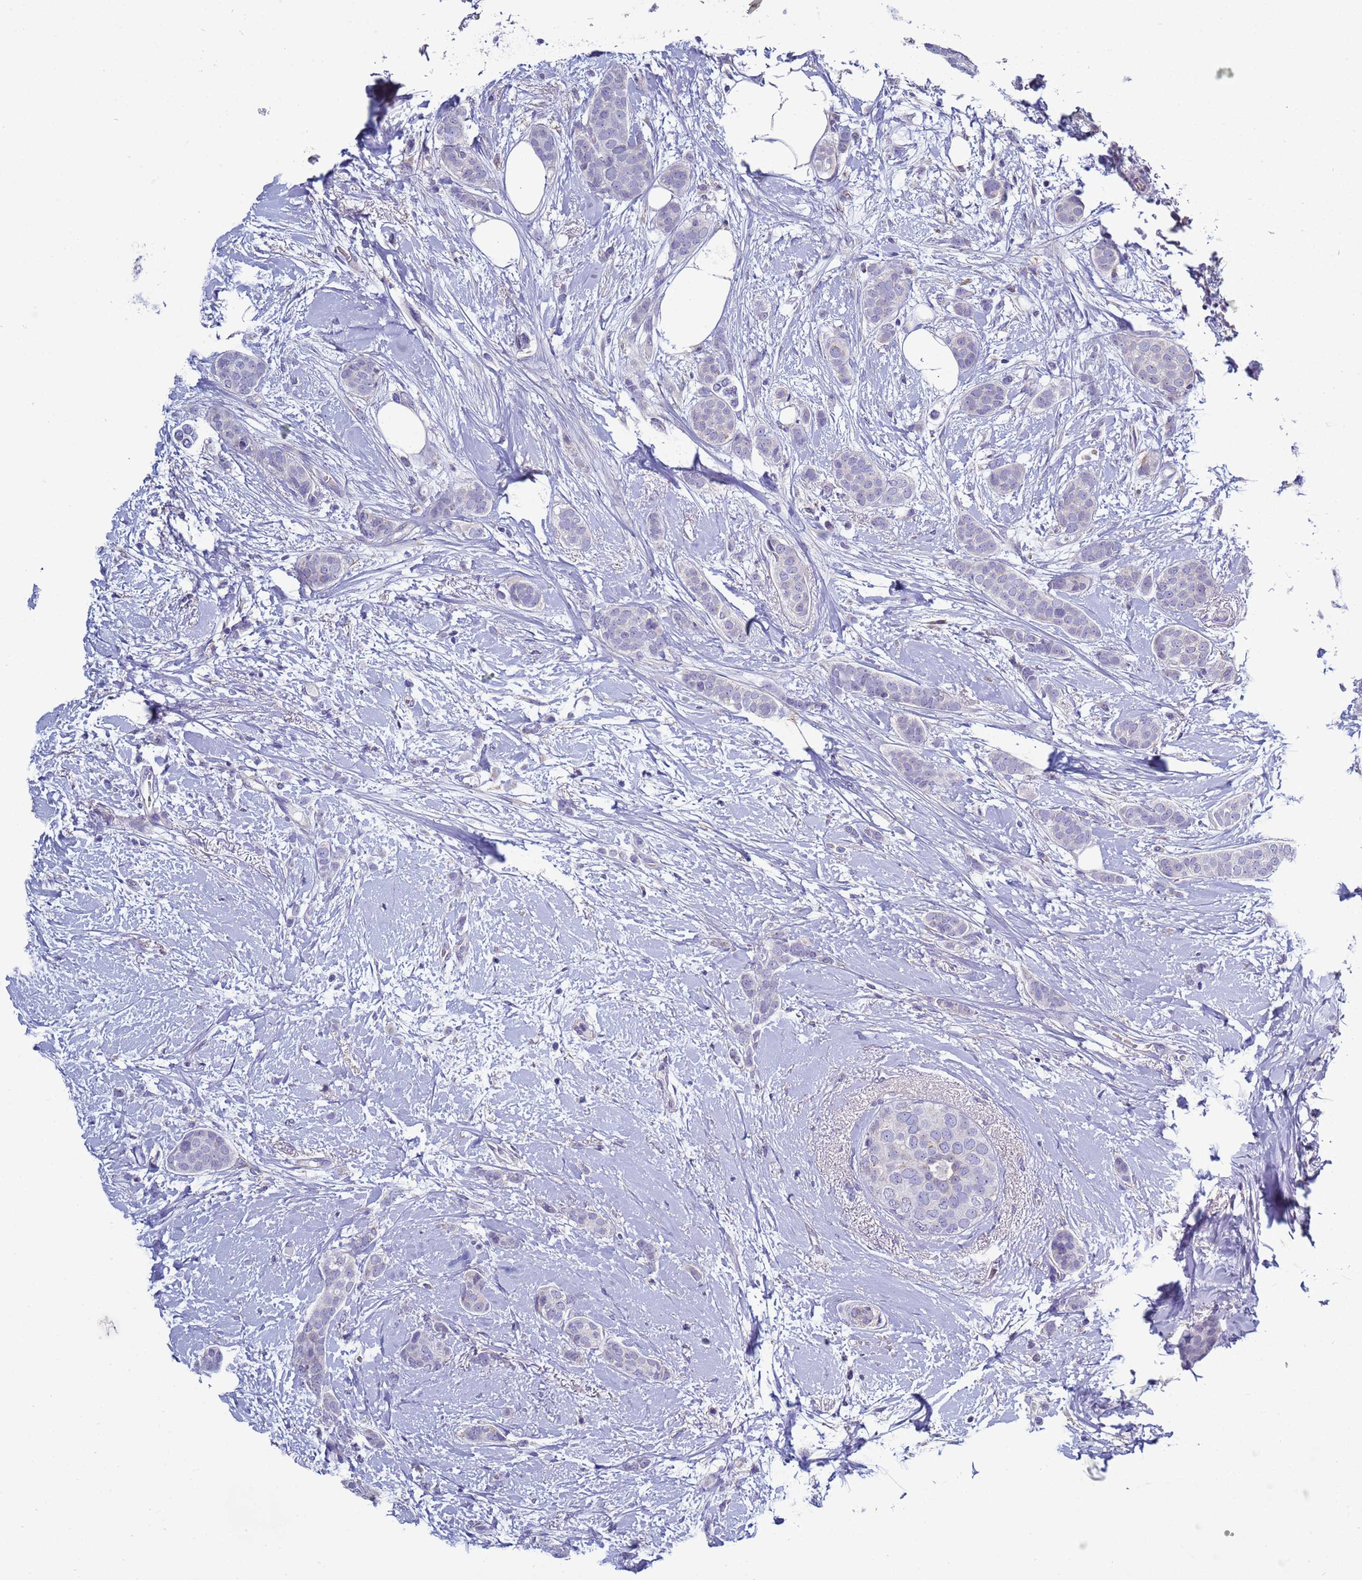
{"staining": {"intensity": "negative", "quantity": "none", "location": "none"}, "tissue": "breast cancer", "cell_type": "Tumor cells", "image_type": "cancer", "snomed": [{"axis": "morphology", "description": "Duct carcinoma"}, {"axis": "topography", "description": "Breast"}], "caption": "Tumor cells are negative for brown protein staining in invasive ductal carcinoma (breast). (DAB IHC with hematoxylin counter stain).", "gene": "ABHD17B", "patient": {"sex": "female", "age": 72}}